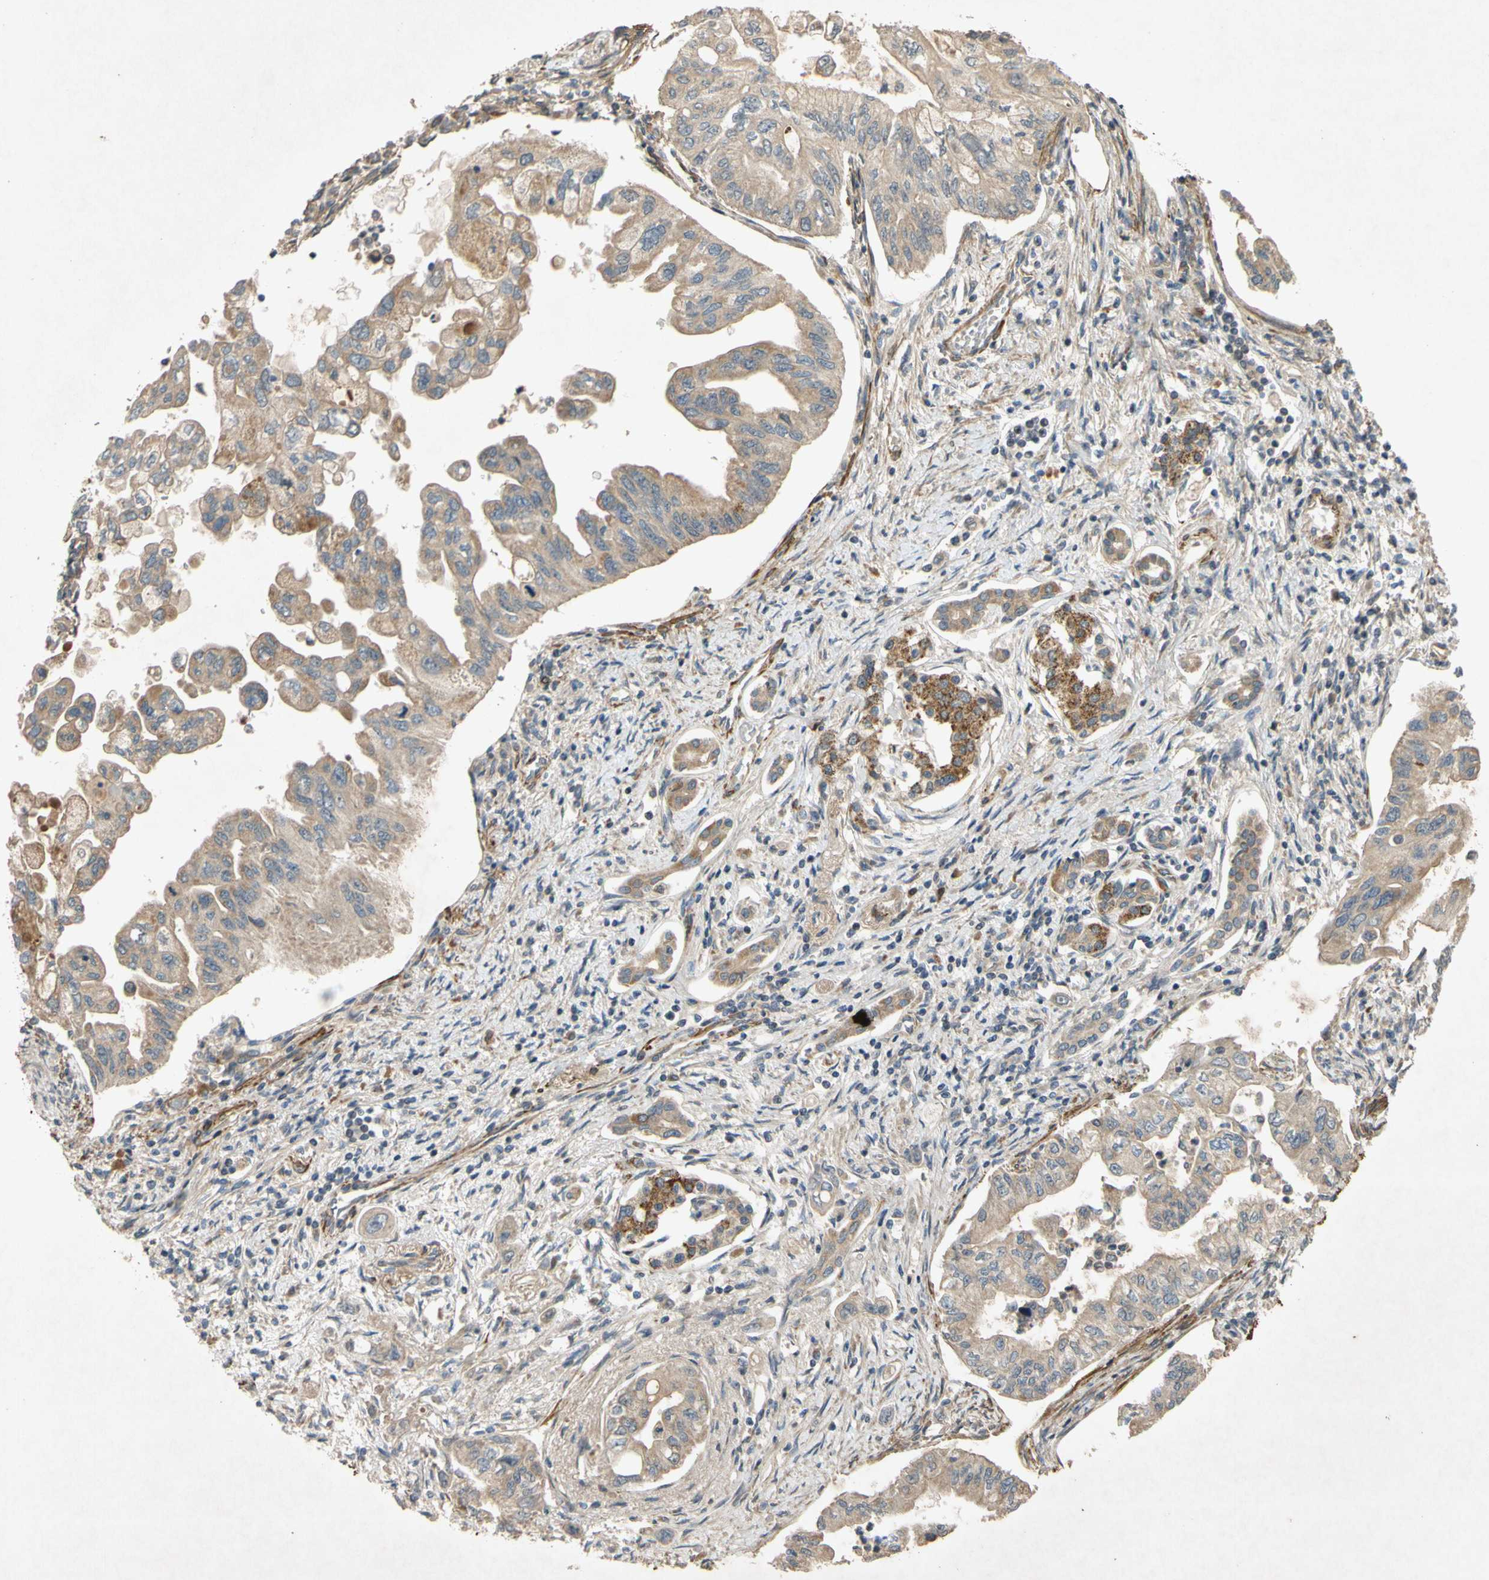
{"staining": {"intensity": "weak", "quantity": ">75%", "location": "cytoplasmic/membranous"}, "tissue": "pancreatic cancer", "cell_type": "Tumor cells", "image_type": "cancer", "snomed": [{"axis": "morphology", "description": "Normal tissue, NOS"}, {"axis": "topography", "description": "Pancreas"}], "caption": "This is a photomicrograph of IHC staining of pancreatic cancer, which shows weak positivity in the cytoplasmic/membranous of tumor cells.", "gene": "PARD6A", "patient": {"sex": "male", "age": 42}}